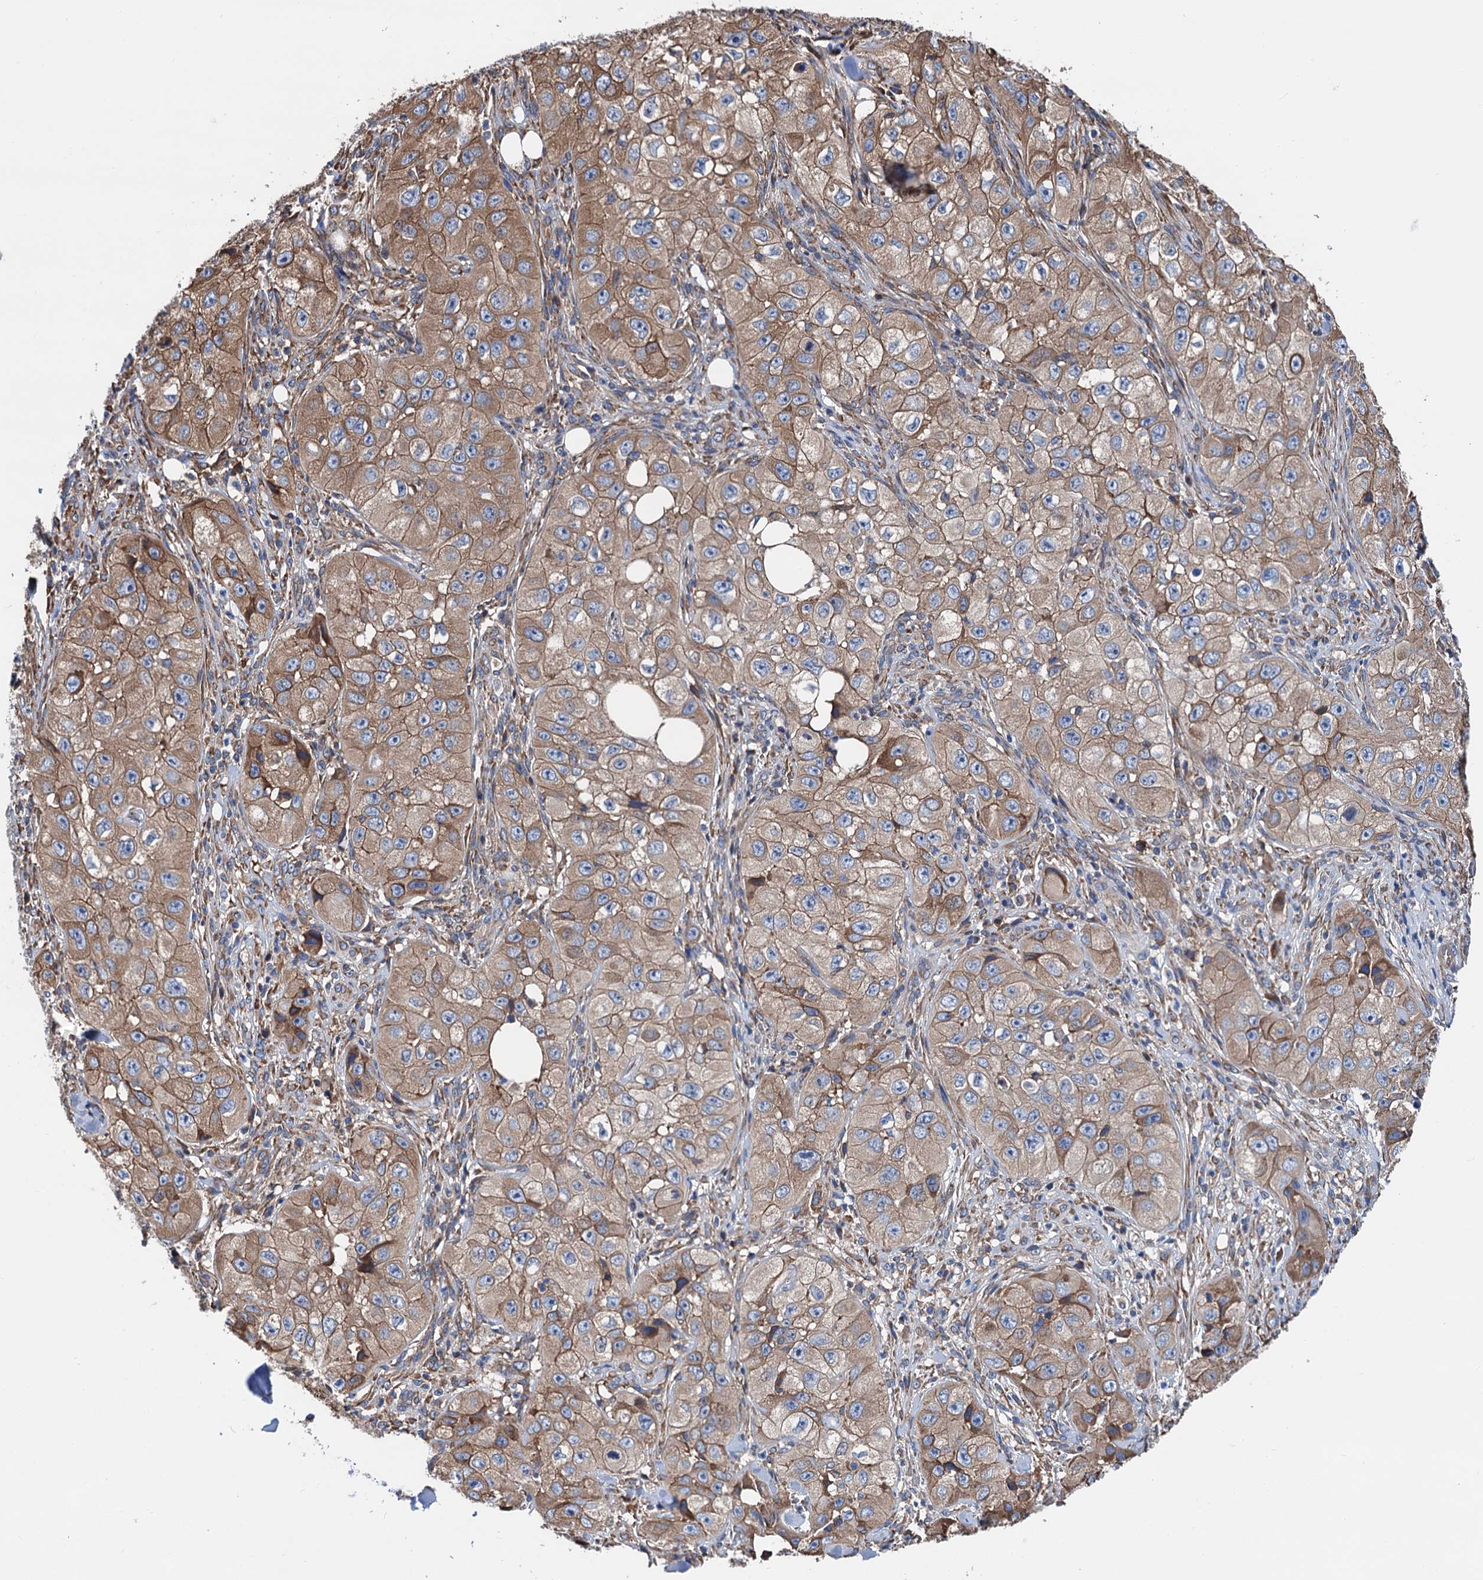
{"staining": {"intensity": "moderate", "quantity": ">75%", "location": "cytoplasmic/membranous"}, "tissue": "skin cancer", "cell_type": "Tumor cells", "image_type": "cancer", "snomed": [{"axis": "morphology", "description": "Squamous cell carcinoma, NOS"}, {"axis": "topography", "description": "Skin"}, {"axis": "topography", "description": "Subcutis"}], "caption": "Brown immunohistochemical staining in human skin cancer shows moderate cytoplasmic/membranous expression in about >75% of tumor cells.", "gene": "SLC12A7", "patient": {"sex": "male", "age": 73}}